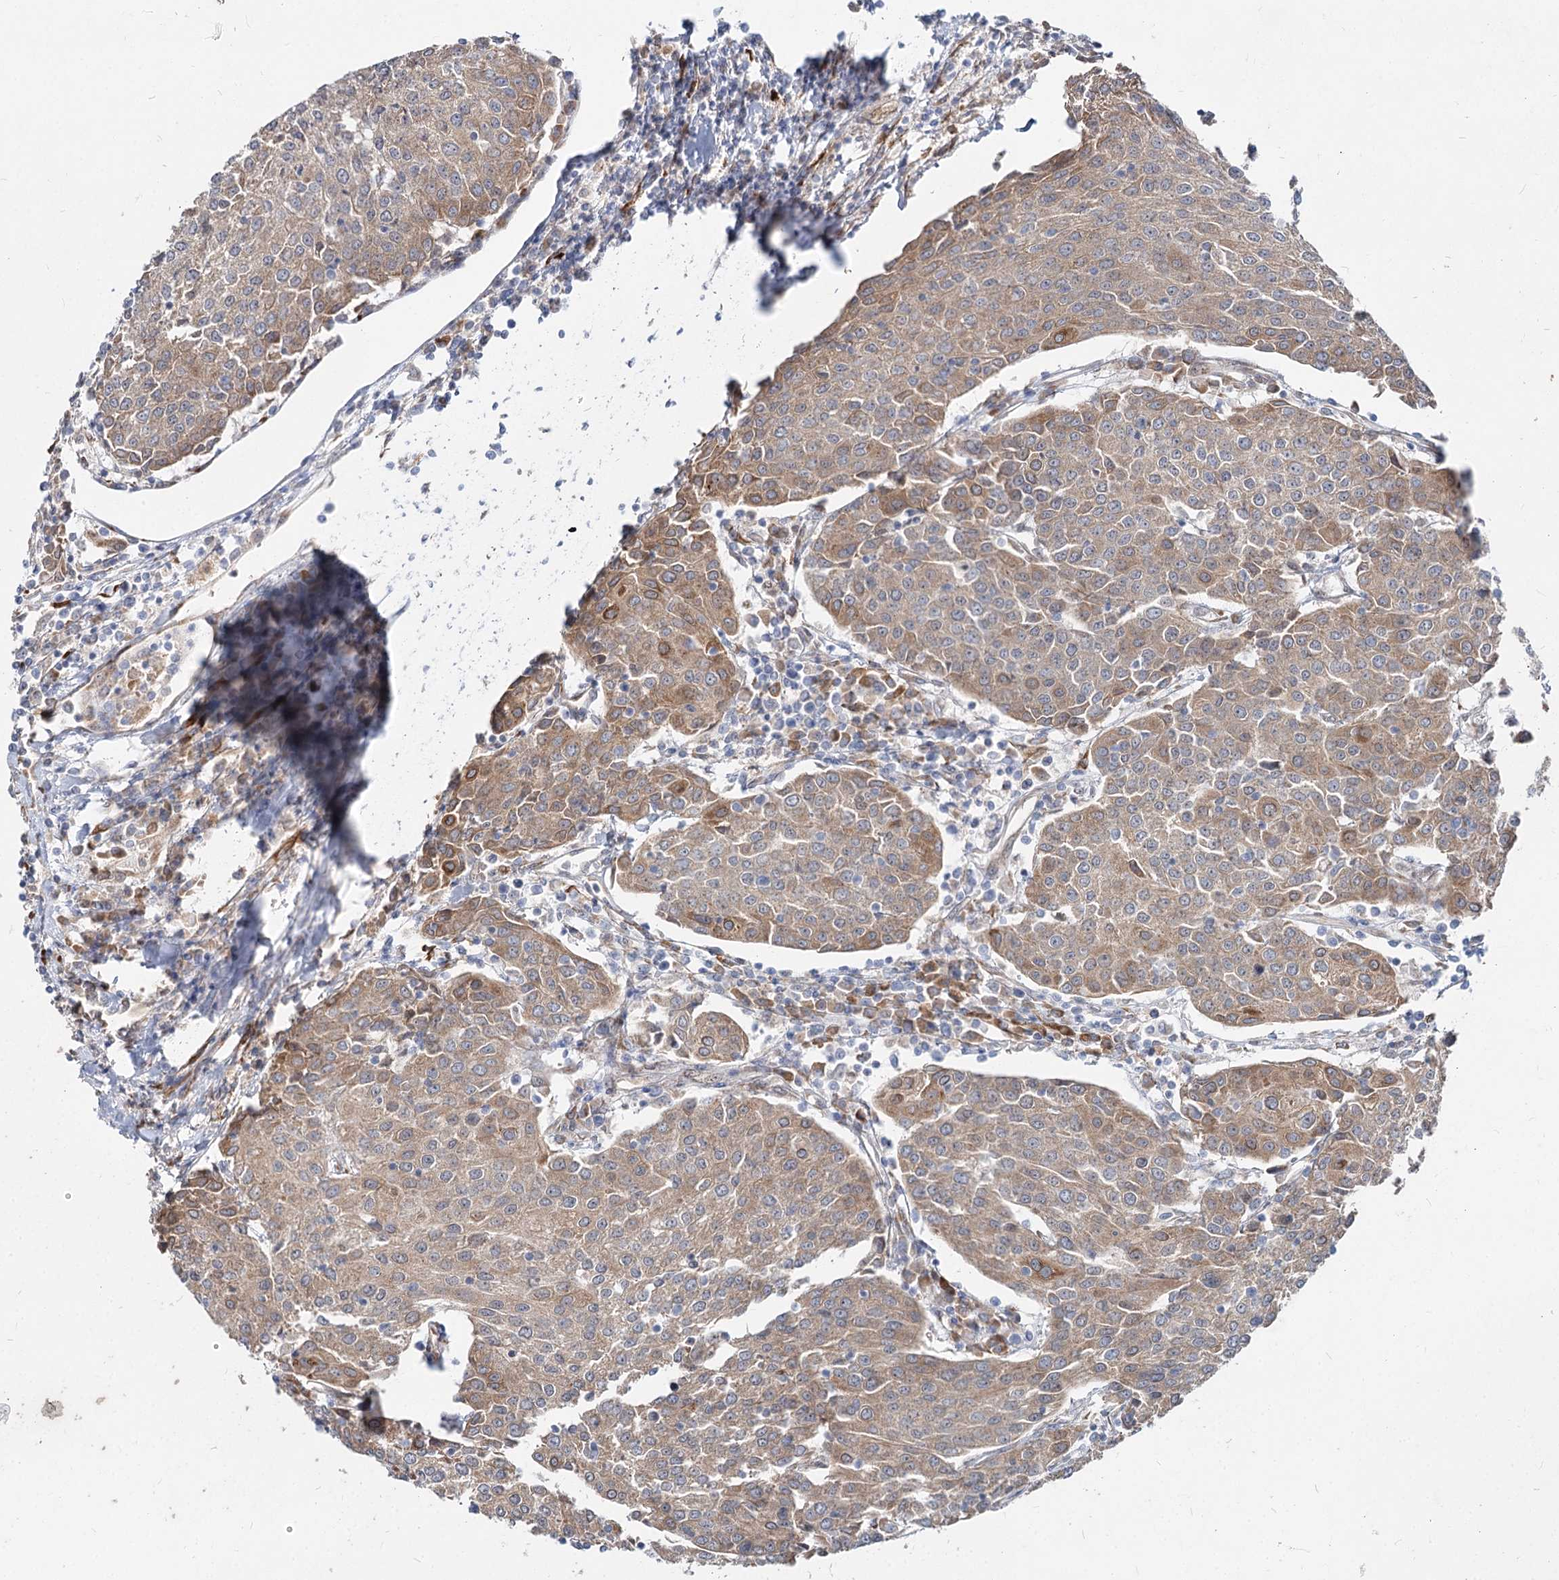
{"staining": {"intensity": "moderate", "quantity": ">75%", "location": "cytoplasmic/membranous"}, "tissue": "urothelial cancer", "cell_type": "Tumor cells", "image_type": "cancer", "snomed": [{"axis": "morphology", "description": "Urothelial carcinoma, High grade"}, {"axis": "topography", "description": "Urinary bladder"}], "caption": "The photomicrograph displays a brown stain indicating the presence of a protein in the cytoplasmic/membranous of tumor cells in high-grade urothelial carcinoma.", "gene": "SPART", "patient": {"sex": "female", "age": 85}}